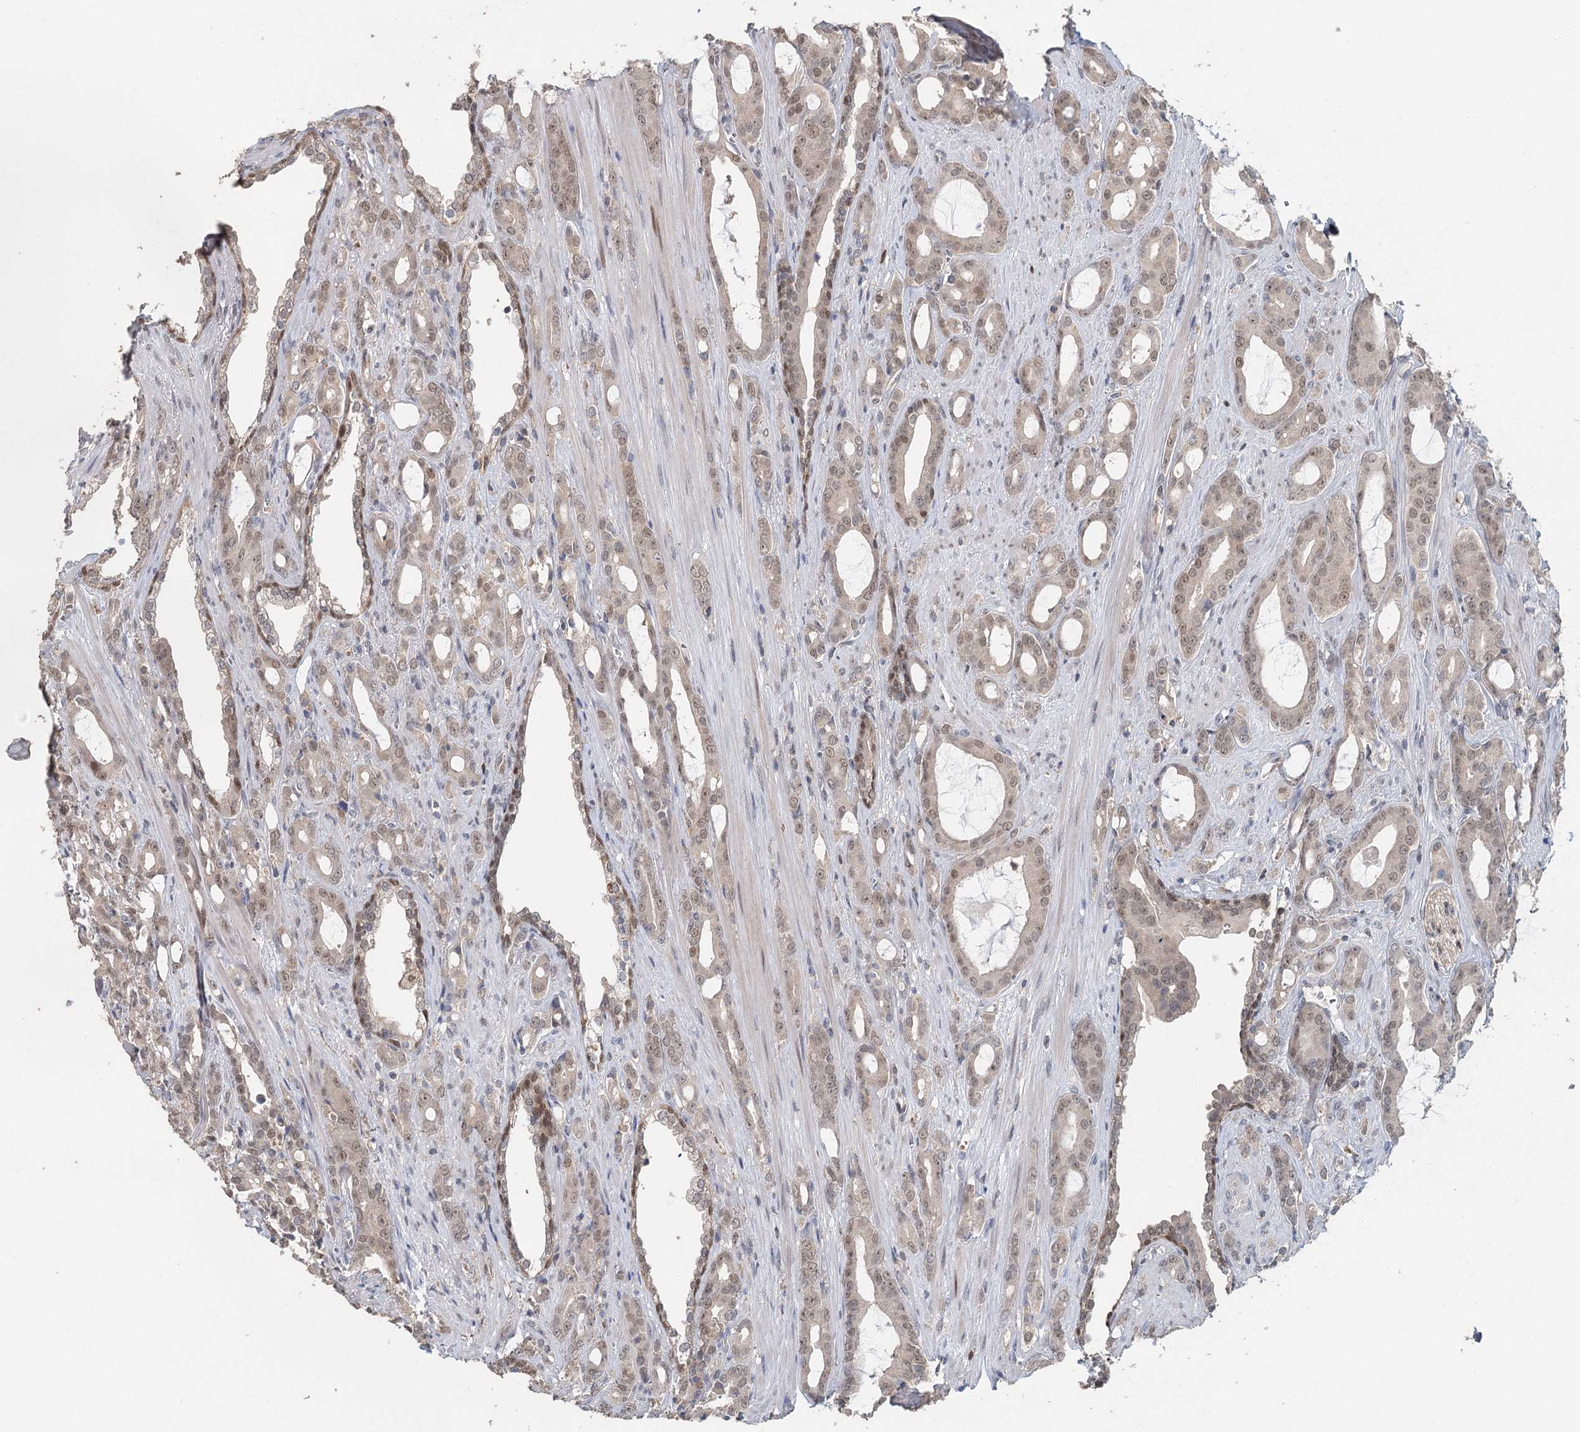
{"staining": {"intensity": "weak", "quantity": "25%-75%", "location": "nuclear"}, "tissue": "prostate cancer", "cell_type": "Tumor cells", "image_type": "cancer", "snomed": [{"axis": "morphology", "description": "Adenocarcinoma, High grade"}, {"axis": "topography", "description": "Prostate"}], "caption": "High-magnification brightfield microscopy of prostate cancer stained with DAB (brown) and counterstained with hematoxylin (blue). tumor cells exhibit weak nuclear staining is seen in about25%-75% of cells.", "gene": "ADK", "patient": {"sex": "male", "age": 72}}